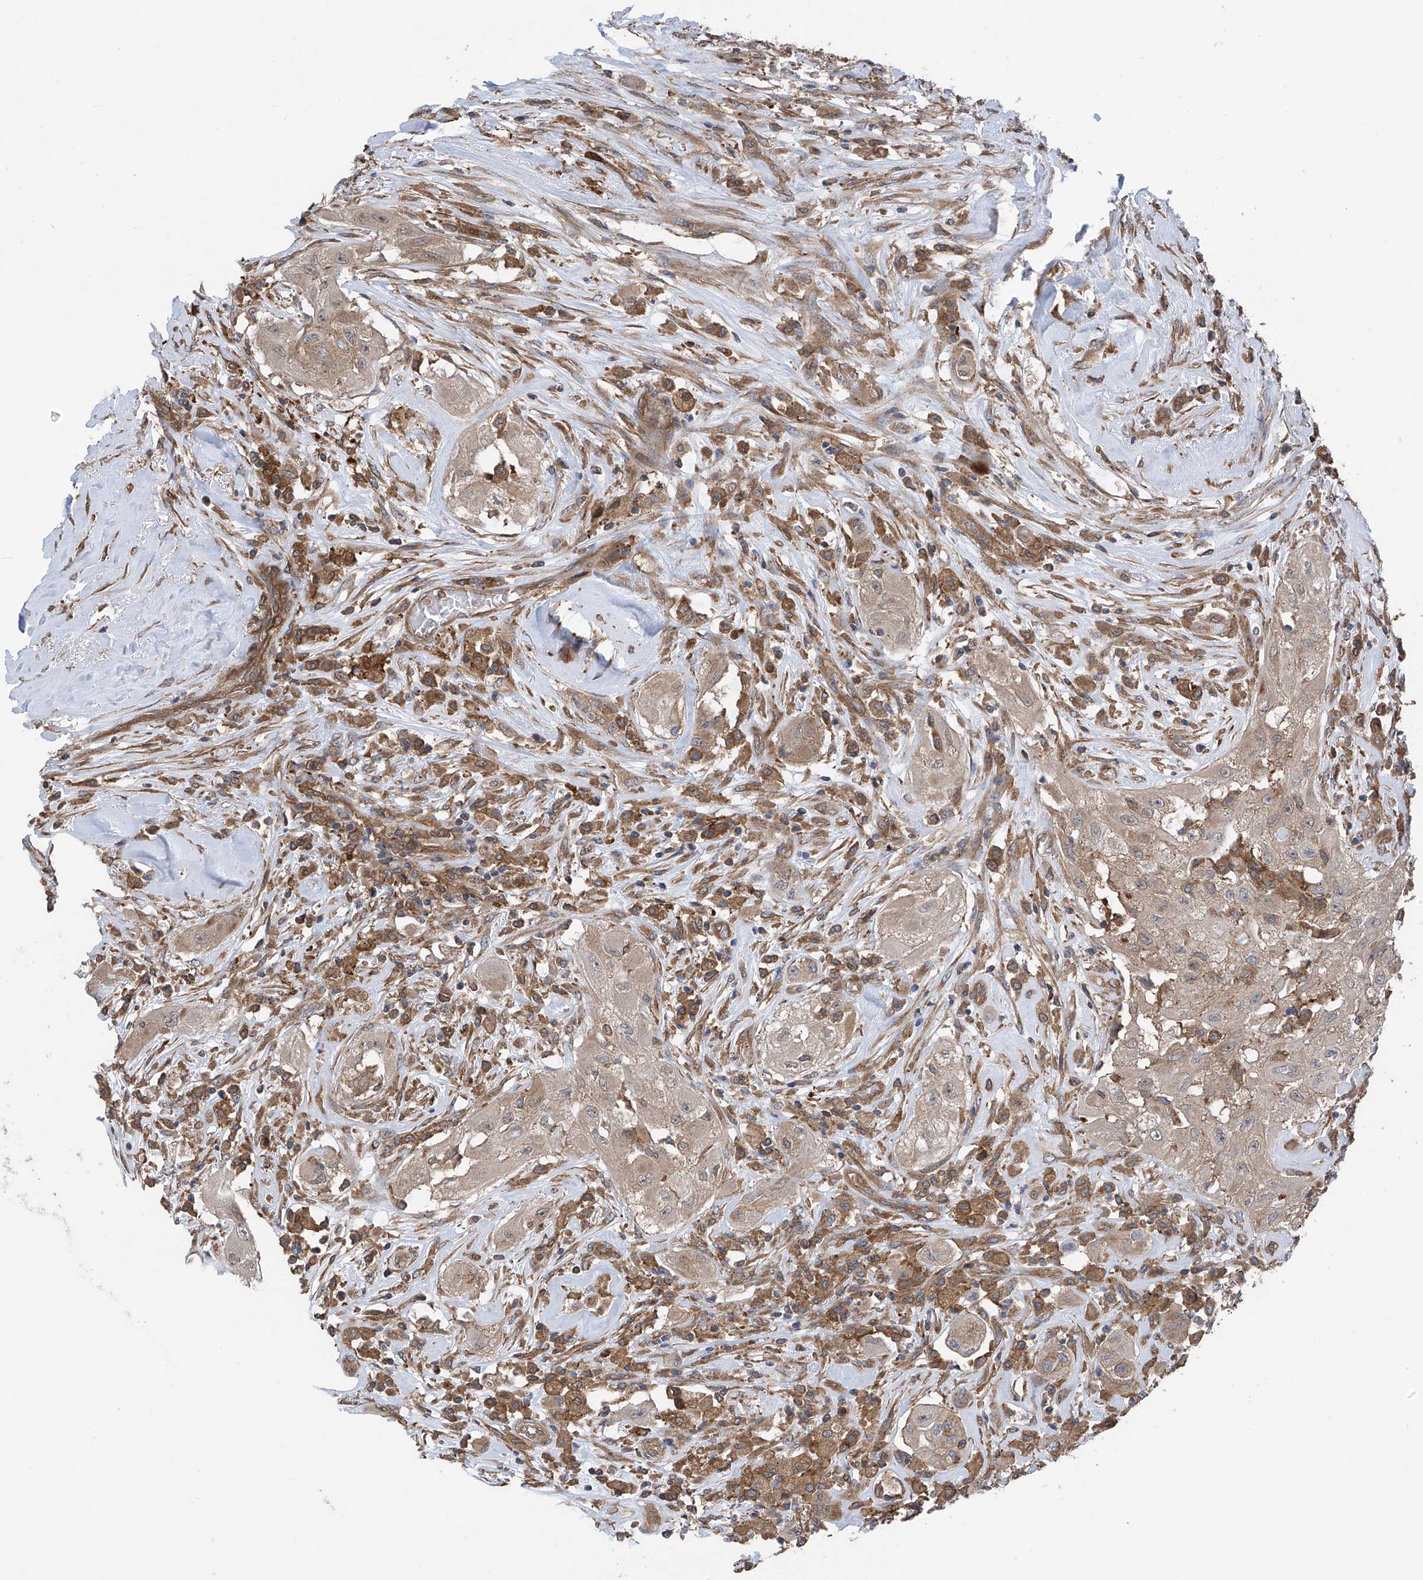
{"staining": {"intensity": "weak", "quantity": ">75%", "location": "cytoplasmic/membranous"}, "tissue": "thyroid cancer", "cell_type": "Tumor cells", "image_type": "cancer", "snomed": [{"axis": "morphology", "description": "Papillary adenocarcinoma, NOS"}, {"axis": "topography", "description": "Thyroid gland"}], "caption": "Immunohistochemistry of thyroid papillary adenocarcinoma exhibits low levels of weak cytoplasmic/membranous staining in about >75% of tumor cells.", "gene": "CHPF", "patient": {"sex": "female", "age": 59}}